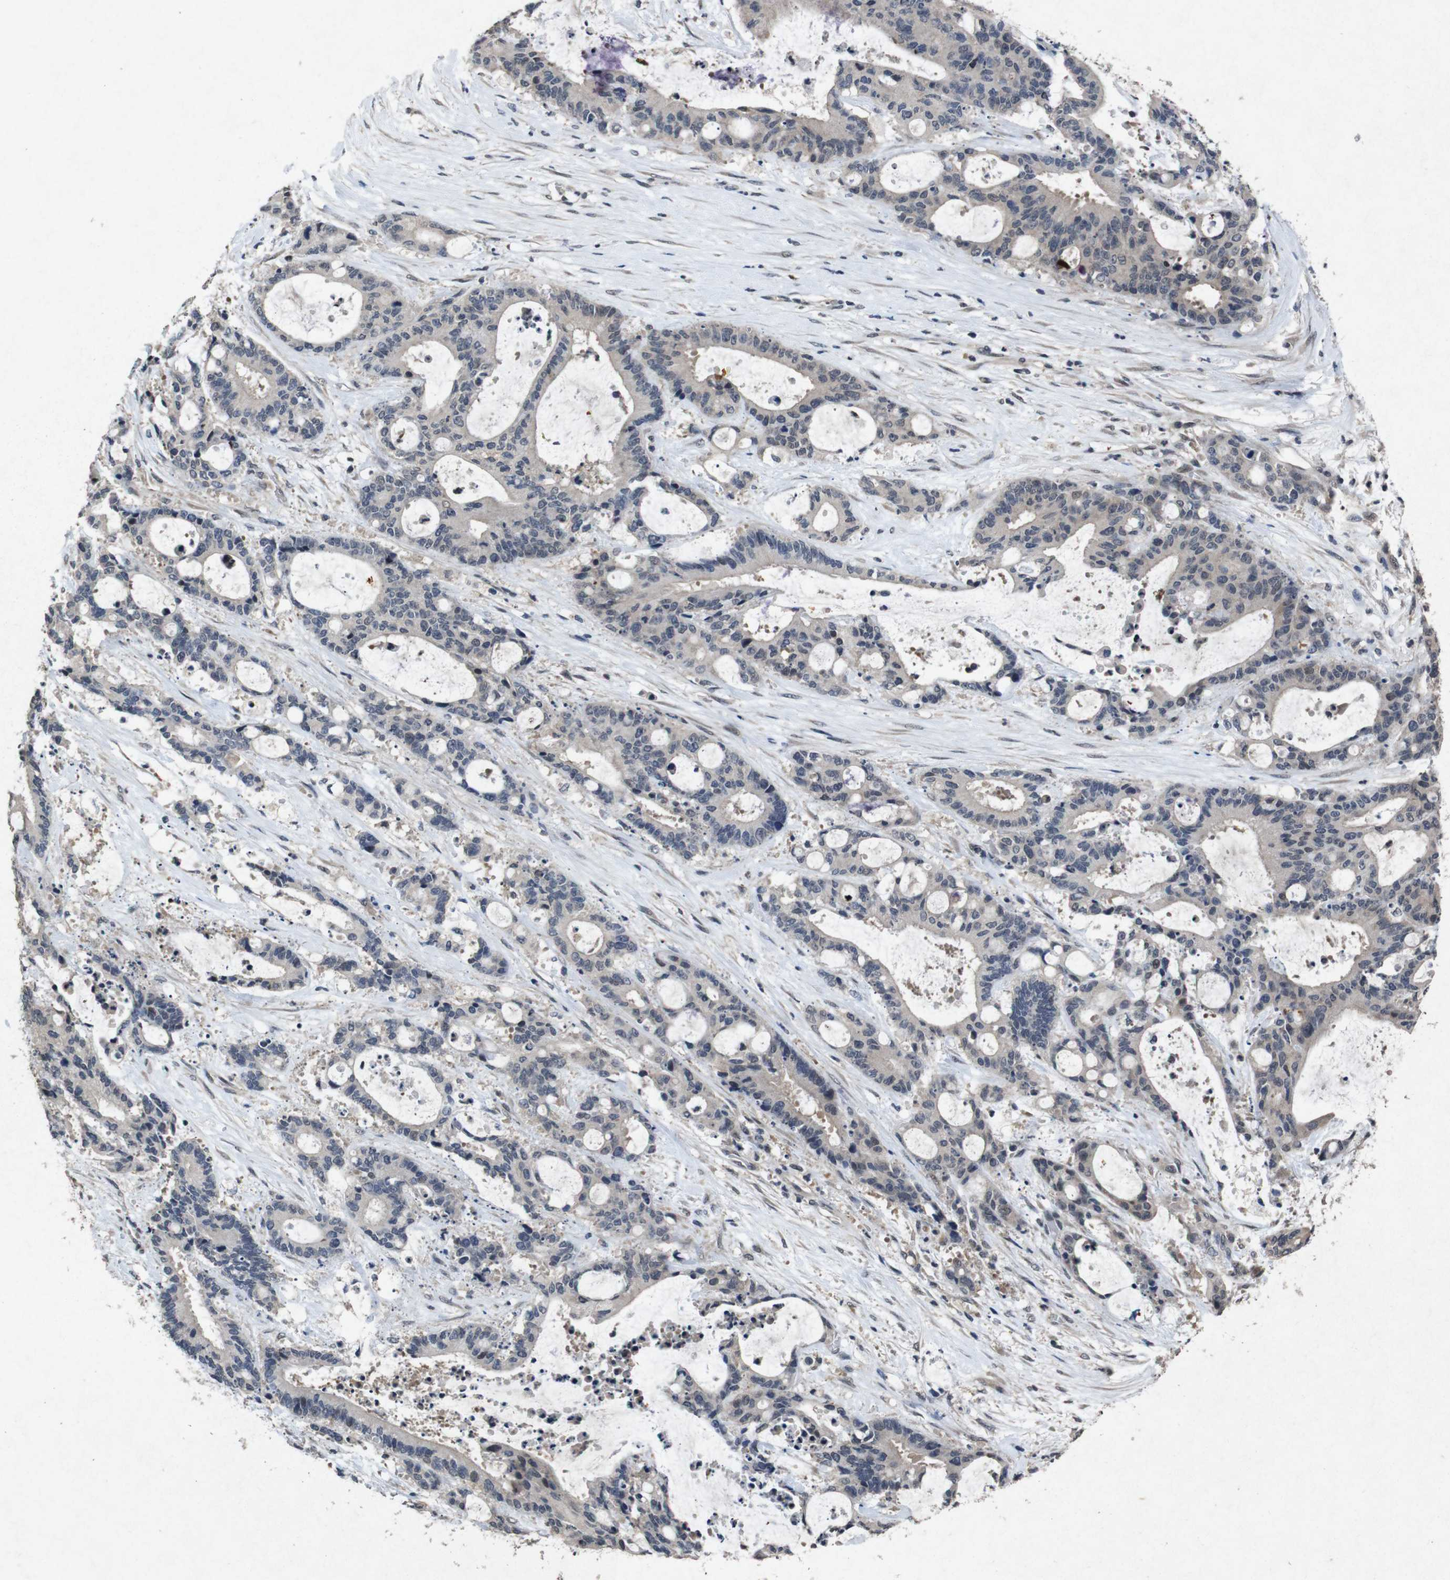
{"staining": {"intensity": "negative", "quantity": "none", "location": "none"}, "tissue": "liver cancer", "cell_type": "Tumor cells", "image_type": "cancer", "snomed": [{"axis": "morphology", "description": "Normal tissue, NOS"}, {"axis": "morphology", "description": "Cholangiocarcinoma"}, {"axis": "topography", "description": "Liver"}, {"axis": "topography", "description": "Peripheral nerve tissue"}], "caption": "High power microscopy histopathology image of an immunohistochemistry image of cholangiocarcinoma (liver), revealing no significant positivity in tumor cells. (Stains: DAB (3,3'-diaminobenzidine) immunohistochemistry (IHC) with hematoxylin counter stain, Microscopy: brightfield microscopy at high magnification).", "gene": "AKT3", "patient": {"sex": "female", "age": 73}}